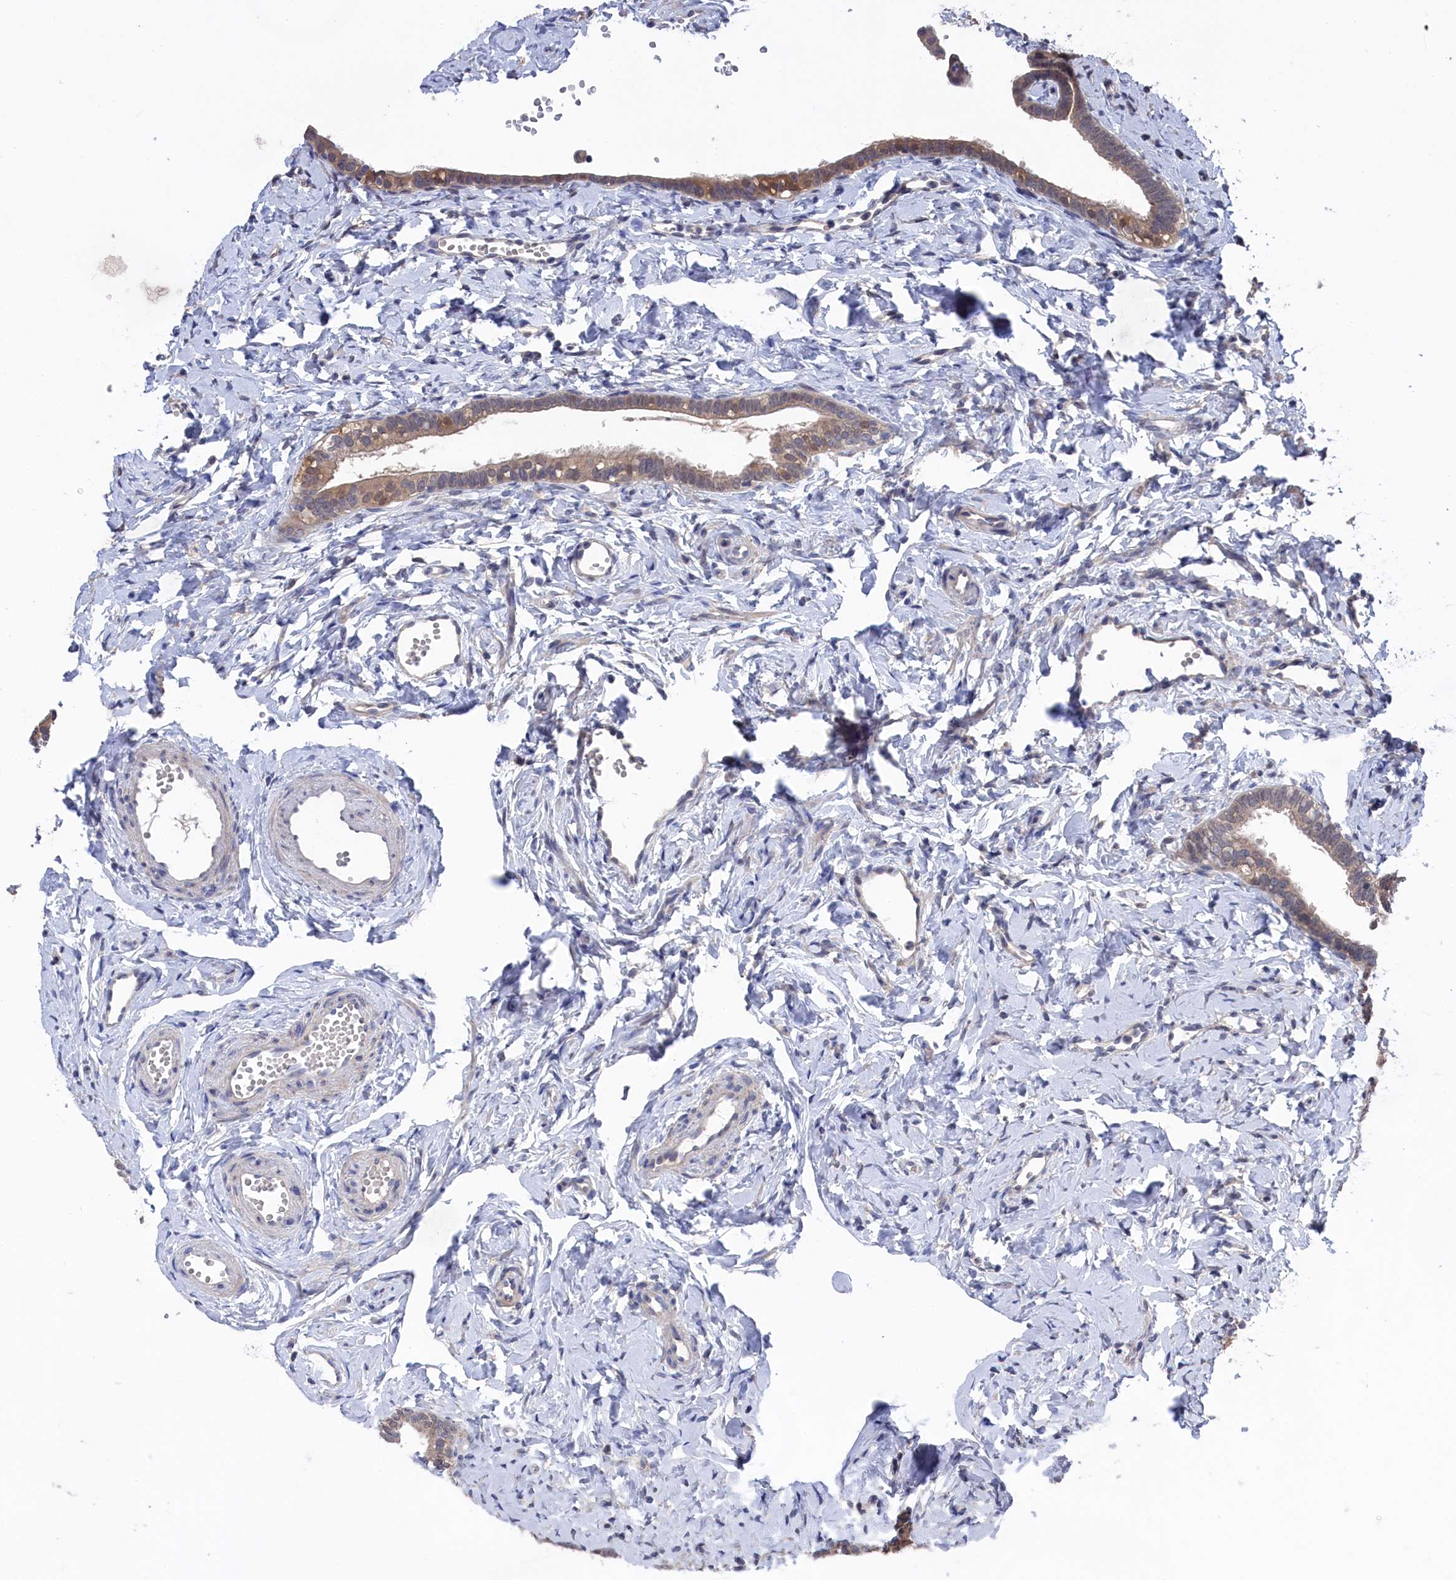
{"staining": {"intensity": "weak", "quantity": "25%-75%", "location": "cytoplasmic/membranous,nuclear"}, "tissue": "fallopian tube", "cell_type": "Glandular cells", "image_type": "normal", "snomed": [{"axis": "morphology", "description": "Normal tissue, NOS"}, {"axis": "topography", "description": "Fallopian tube"}], "caption": "The immunohistochemical stain highlights weak cytoplasmic/membranous,nuclear expression in glandular cells of unremarkable fallopian tube. (DAB (3,3'-diaminobenzidine) IHC with brightfield microscopy, high magnification).", "gene": "NUTF2", "patient": {"sex": "female", "age": 66}}